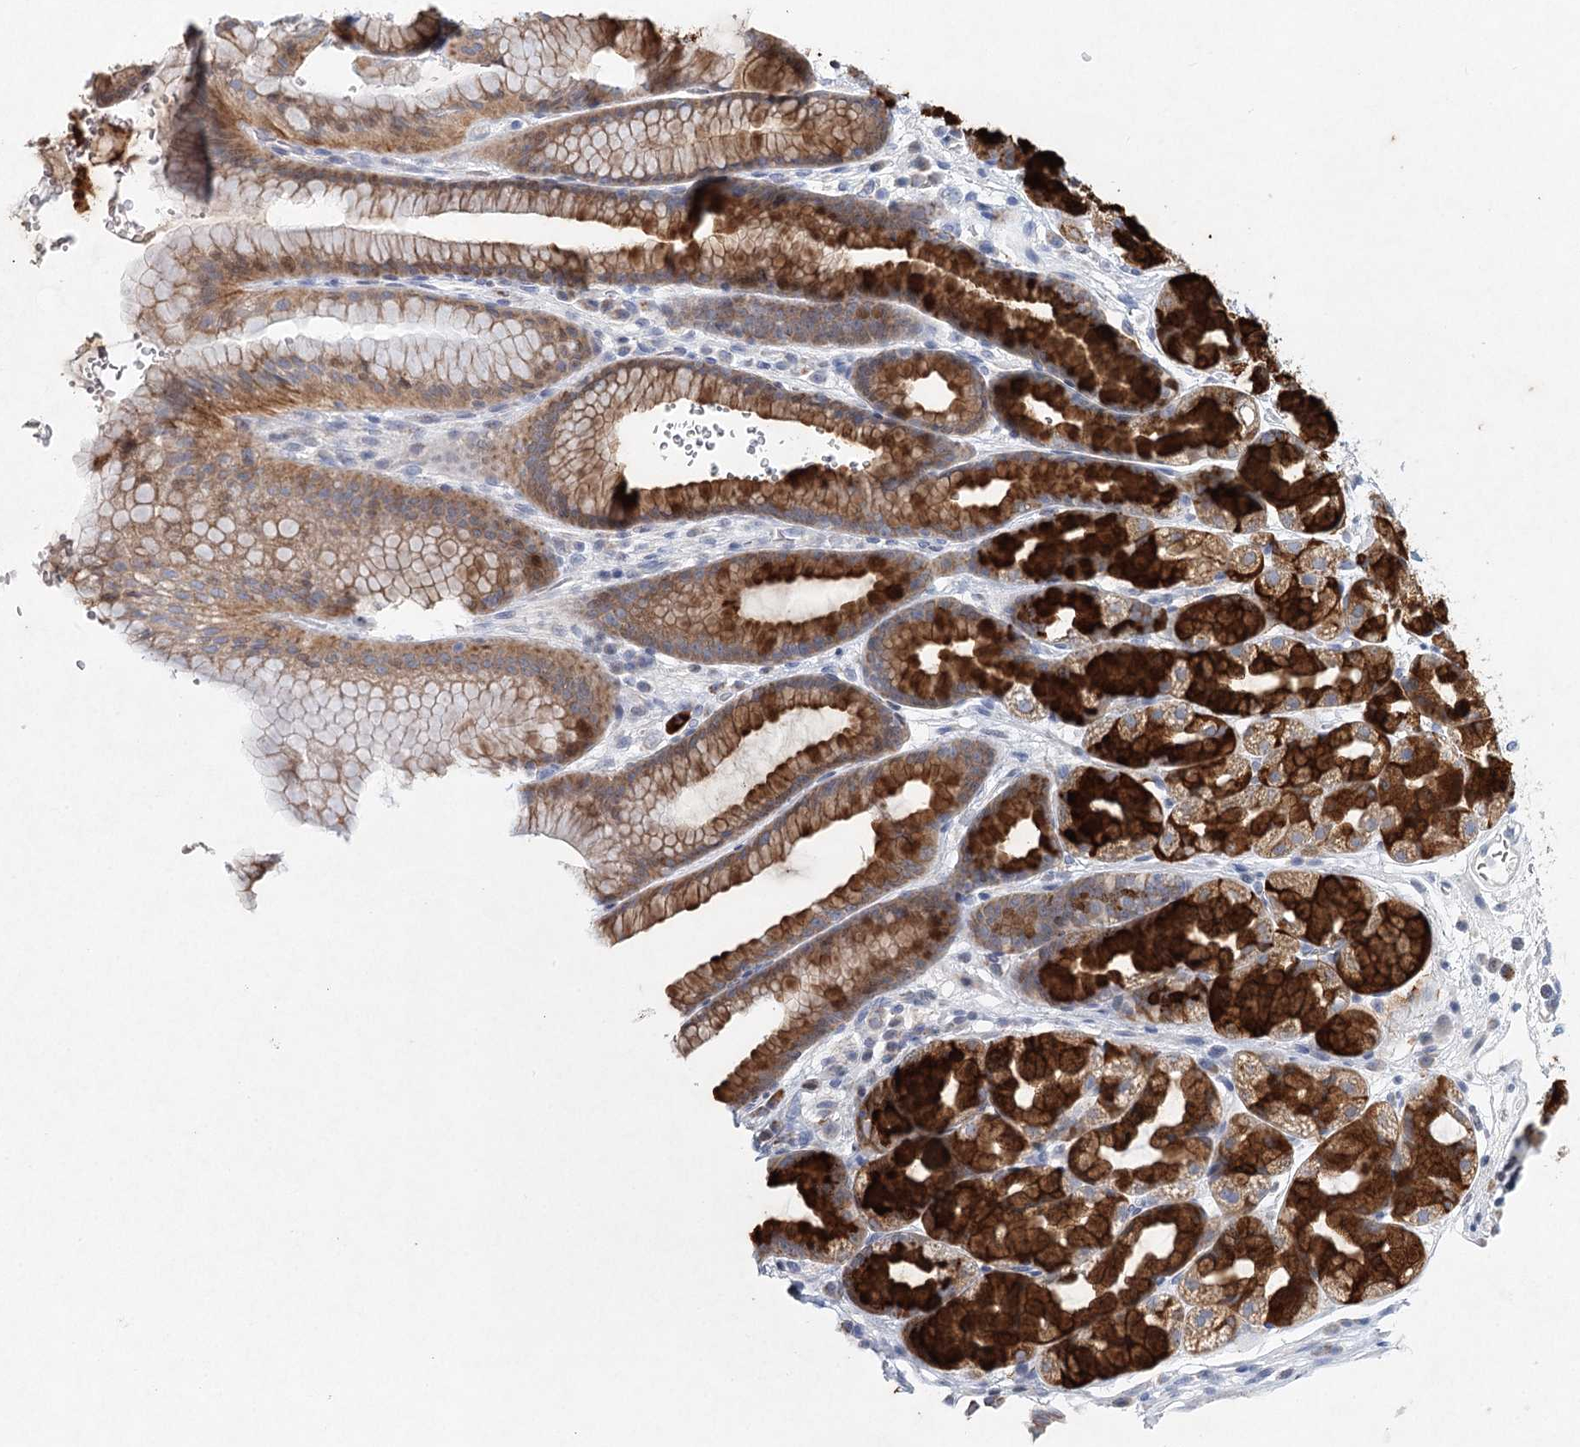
{"staining": {"intensity": "strong", "quantity": ">75%", "location": "cytoplasmic/membranous"}, "tissue": "stomach", "cell_type": "Glandular cells", "image_type": "normal", "snomed": [{"axis": "morphology", "description": "Normal tissue, NOS"}, {"axis": "morphology", "description": "Adenocarcinoma, NOS"}, {"axis": "topography", "description": "Stomach"}], "caption": "Protein expression by immunohistochemistry demonstrates strong cytoplasmic/membranous expression in approximately >75% of glandular cells in benign stomach.", "gene": "XPO6", "patient": {"sex": "male", "age": 57}}